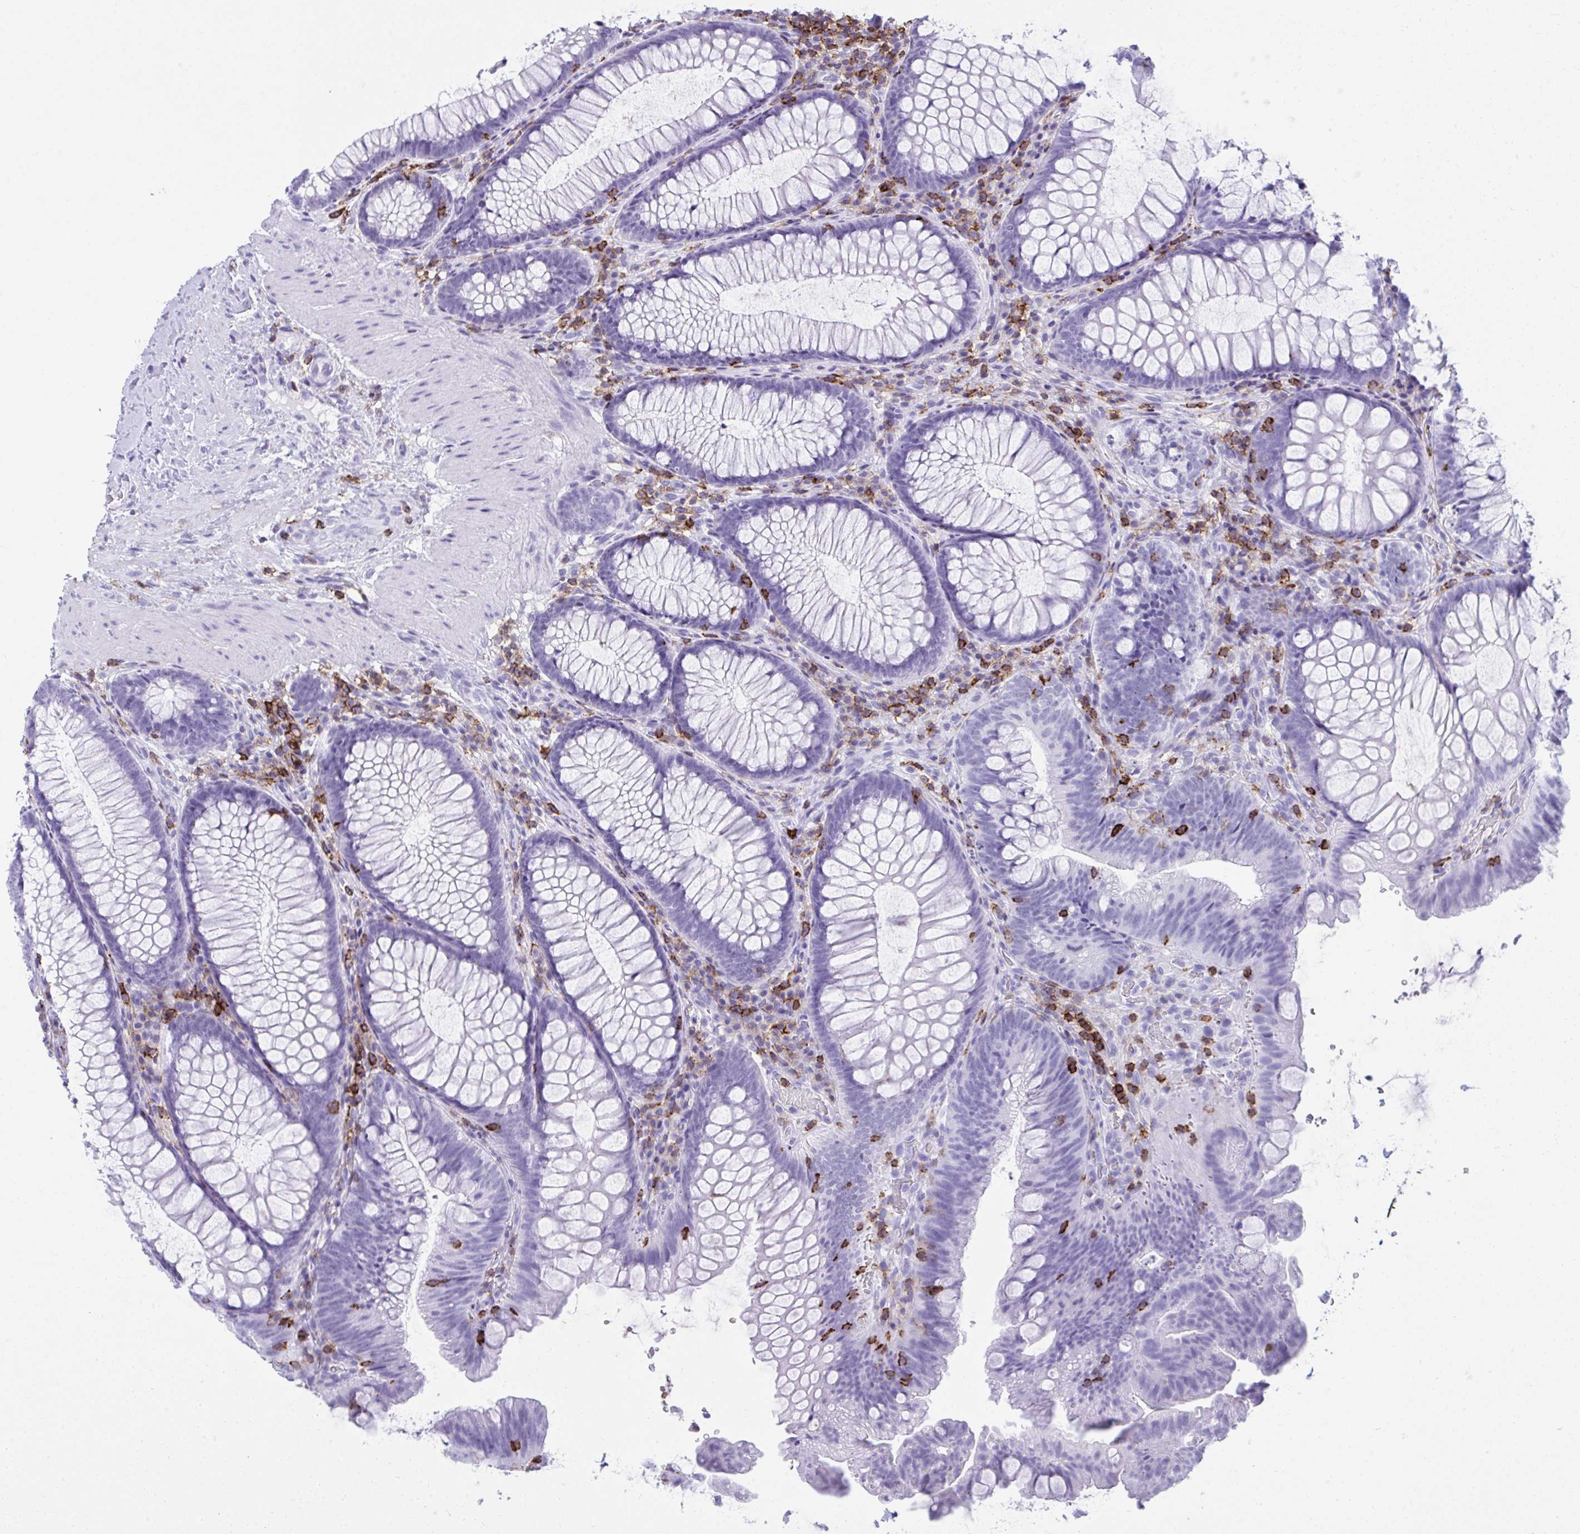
{"staining": {"intensity": "negative", "quantity": "none", "location": "none"}, "tissue": "colon", "cell_type": "Endothelial cells", "image_type": "normal", "snomed": [{"axis": "morphology", "description": "Normal tissue, NOS"}, {"axis": "morphology", "description": "Adenoma, NOS"}, {"axis": "topography", "description": "Soft tissue"}, {"axis": "topography", "description": "Colon"}], "caption": "Endothelial cells show no significant expression in normal colon.", "gene": "SPN", "patient": {"sex": "male", "age": 47}}